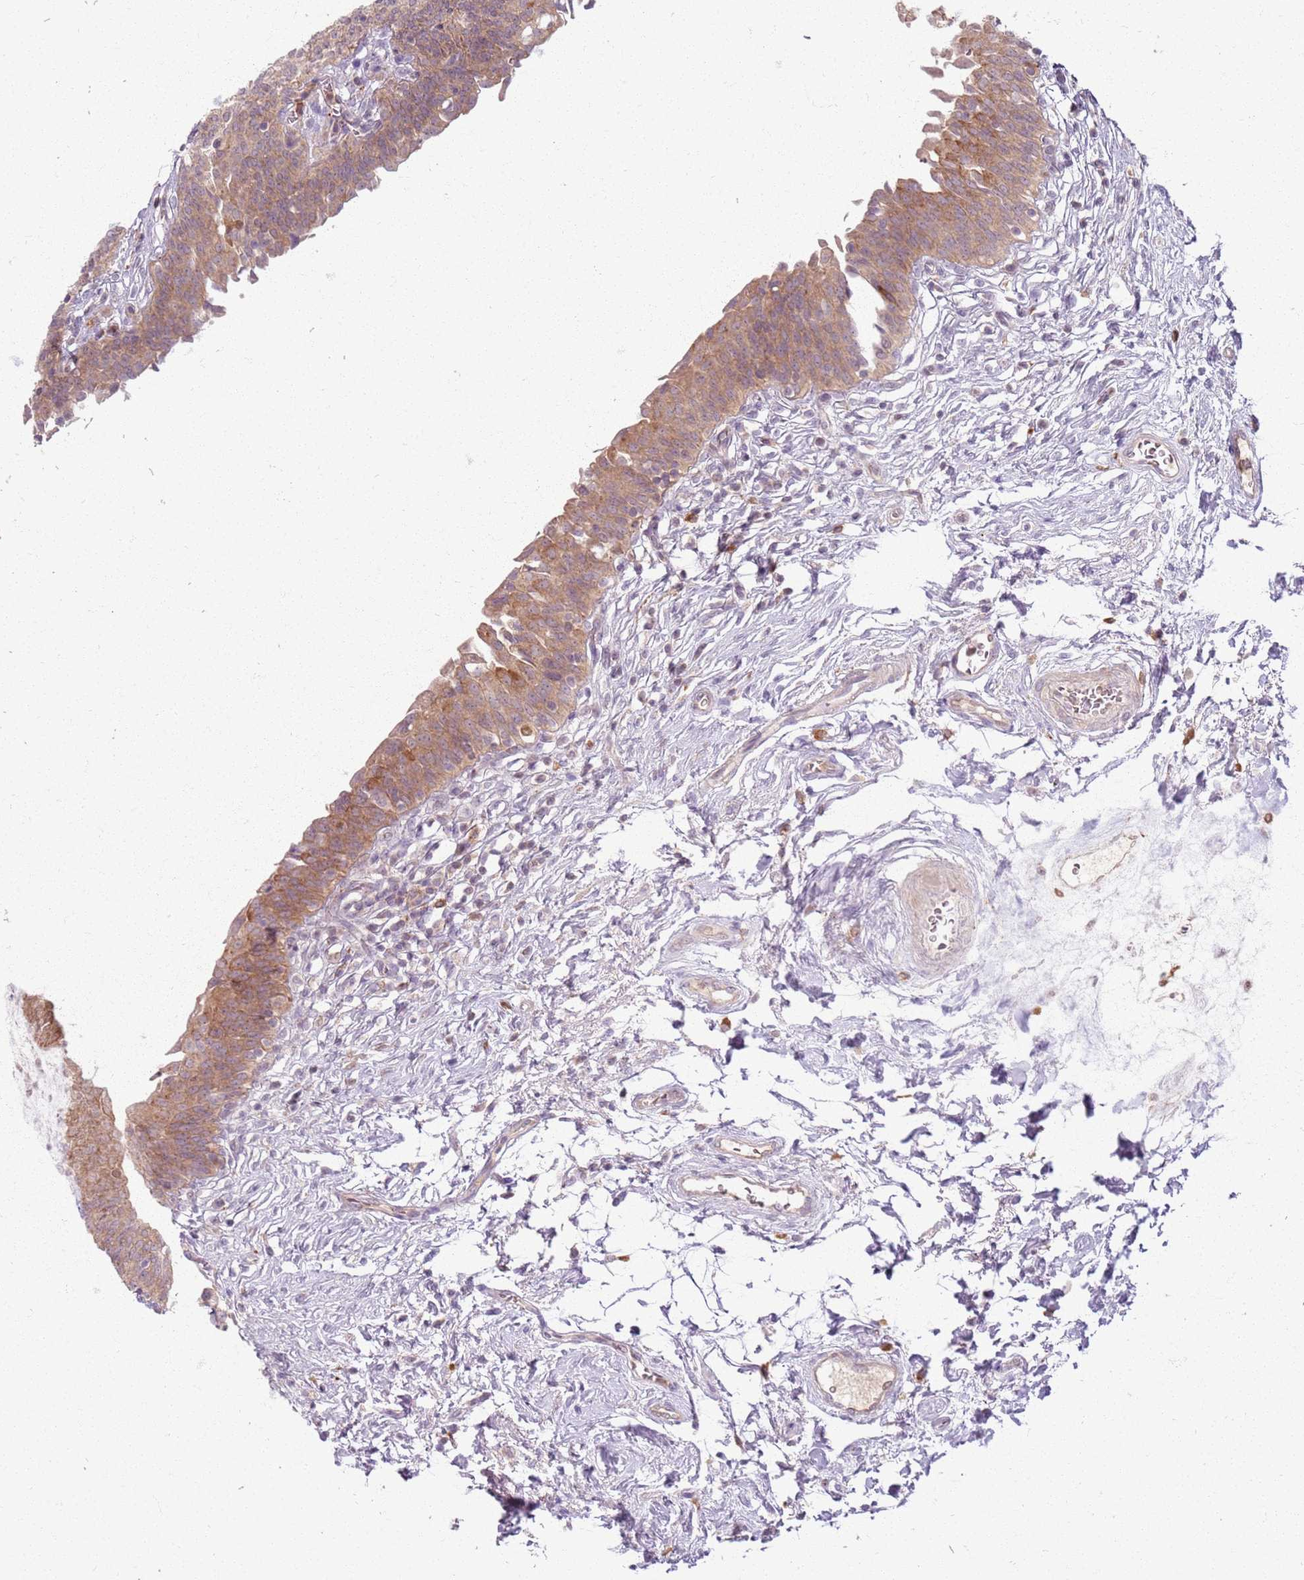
{"staining": {"intensity": "strong", "quantity": "25%-75%", "location": "cytoplasmic/membranous"}, "tissue": "urinary bladder", "cell_type": "Urothelial cells", "image_type": "normal", "snomed": [{"axis": "morphology", "description": "Normal tissue, NOS"}, {"axis": "topography", "description": "Urinary bladder"}], "caption": "IHC staining of benign urinary bladder, which exhibits high levels of strong cytoplasmic/membranous expression in approximately 25%-75% of urothelial cells indicating strong cytoplasmic/membranous protein expression. The staining was performed using DAB (3,3'-diaminobenzidine) (brown) for protein detection and nuclei were counterstained in hematoxylin (blue).", "gene": "ZDHHC2", "patient": {"sex": "male", "age": 83}}